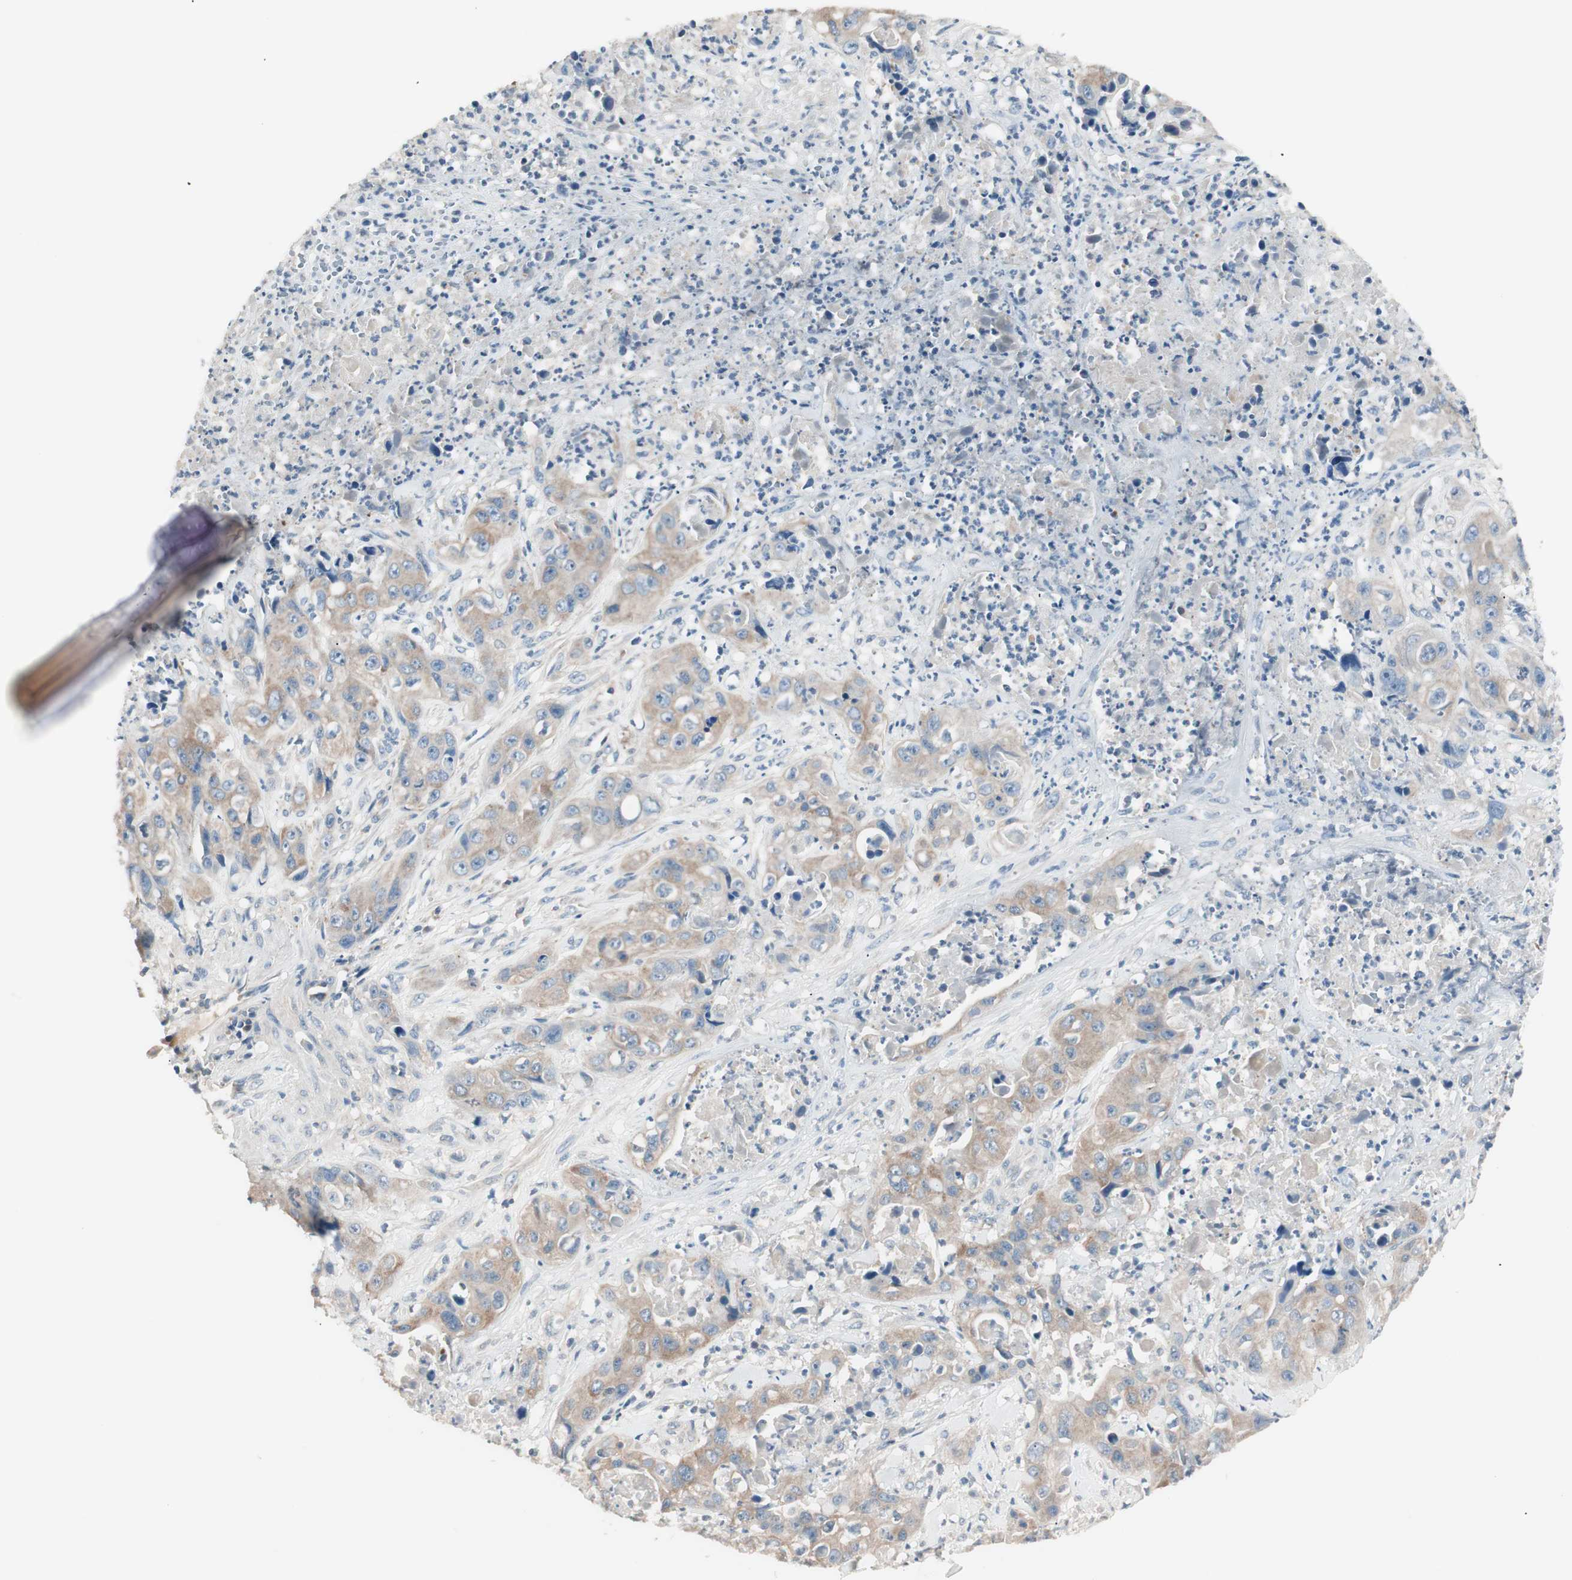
{"staining": {"intensity": "weak", "quantity": ">75%", "location": "cytoplasmic/membranous"}, "tissue": "liver cancer", "cell_type": "Tumor cells", "image_type": "cancer", "snomed": [{"axis": "morphology", "description": "Cholangiocarcinoma"}, {"axis": "topography", "description": "Liver"}], "caption": "IHC (DAB (3,3'-diaminobenzidine)) staining of cholangiocarcinoma (liver) displays weak cytoplasmic/membranous protein positivity in about >75% of tumor cells.", "gene": "RAD54B", "patient": {"sex": "female", "age": 61}}